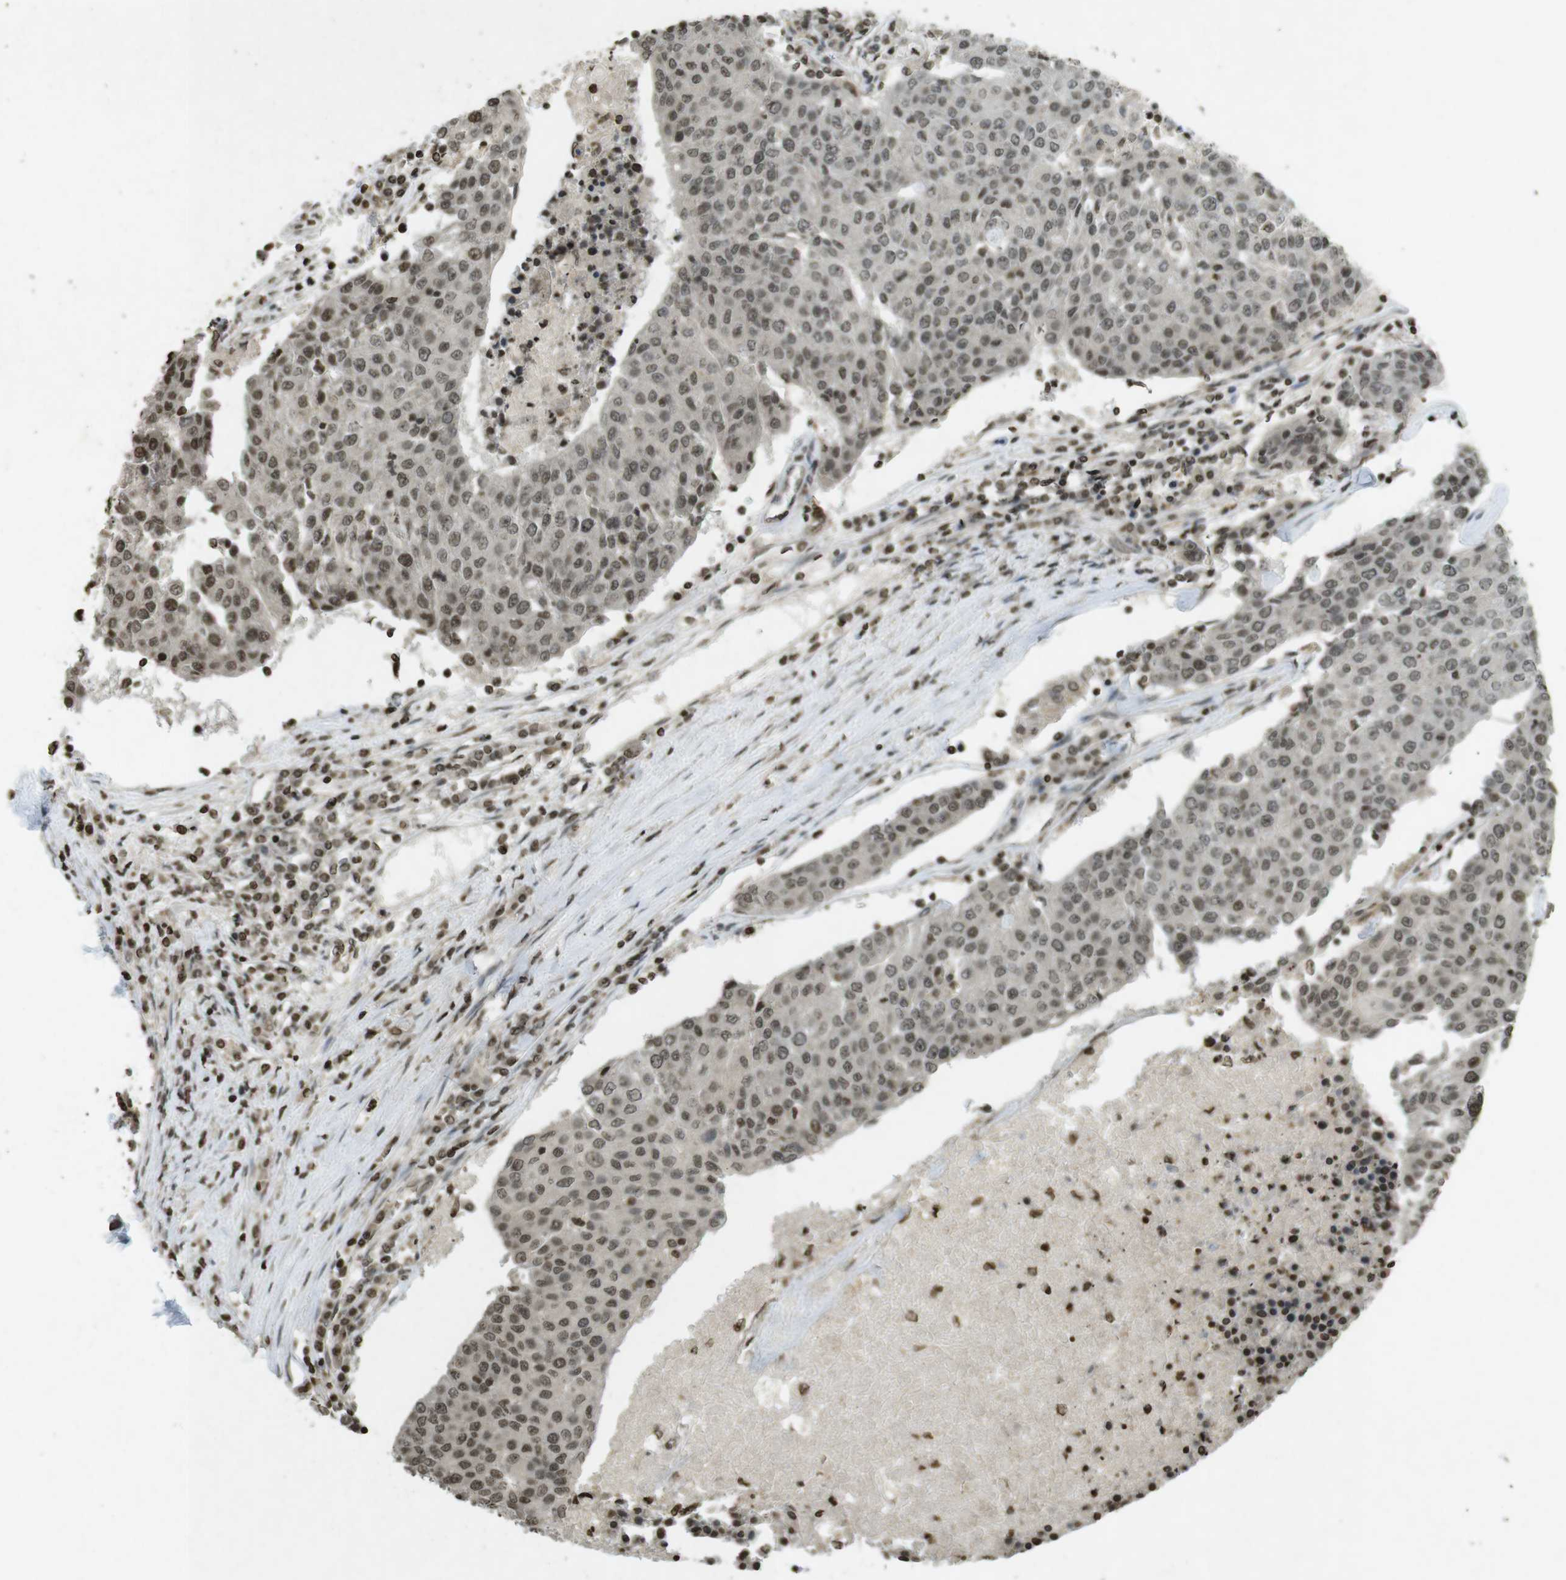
{"staining": {"intensity": "weak", "quantity": ">75%", "location": "nuclear"}, "tissue": "urothelial cancer", "cell_type": "Tumor cells", "image_type": "cancer", "snomed": [{"axis": "morphology", "description": "Urothelial carcinoma, High grade"}, {"axis": "topography", "description": "Urinary bladder"}], "caption": "Brown immunohistochemical staining in human urothelial cancer exhibits weak nuclear expression in about >75% of tumor cells.", "gene": "ORC4", "patient": {"sex": "female", "age": 85}}